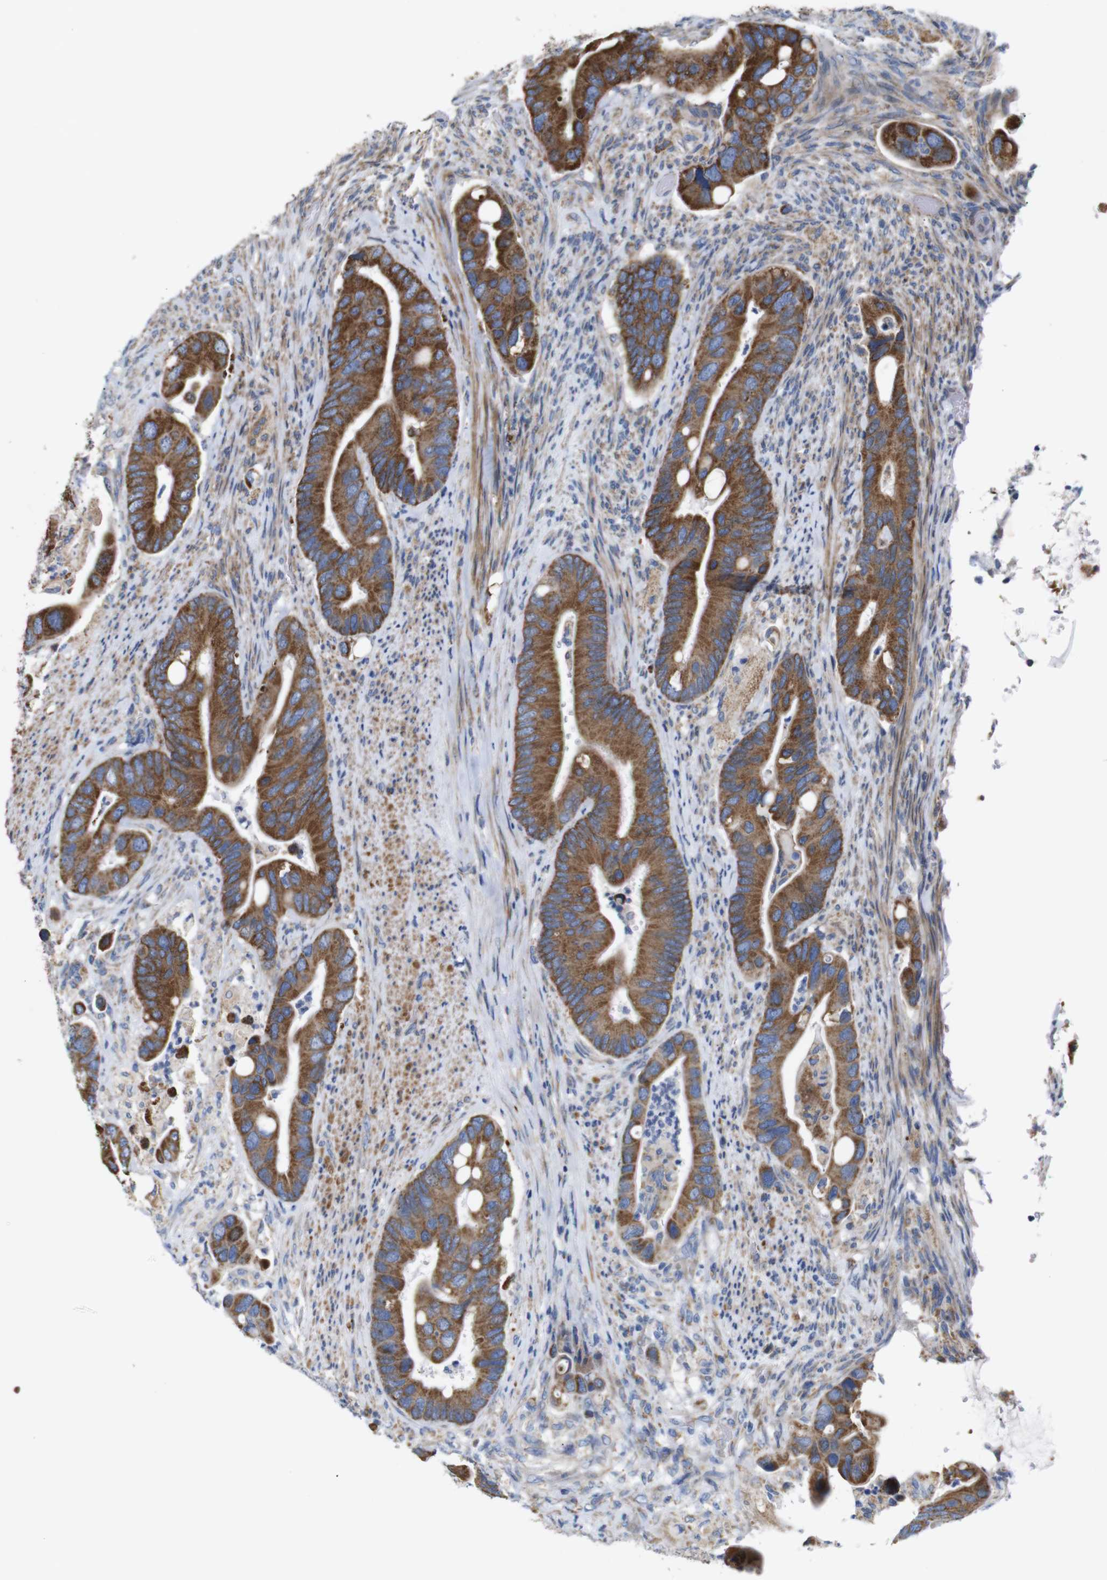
{"staining": {"intensity": "strong", "quantity": ">75%", "location": "cytoplasmic/membranous"}, "tissue": "colorectal cancer", "cell_type": "Tumor cells", "image_type": "cancer", "snomed": [{"axis": "morphology", "description": "Adenocarcinoma, NOS"}, {"axis": "topography", "description": "Rectum"}], "caption": "Protein positivity by IHC demonstrates strong cytoplasmic/membranous expression in approximately >75% of tumor cells in colorectal cancer (adenocarcinoma).", "gene": "FAM171B", "patient": {"sex": "female", "age": 57}}